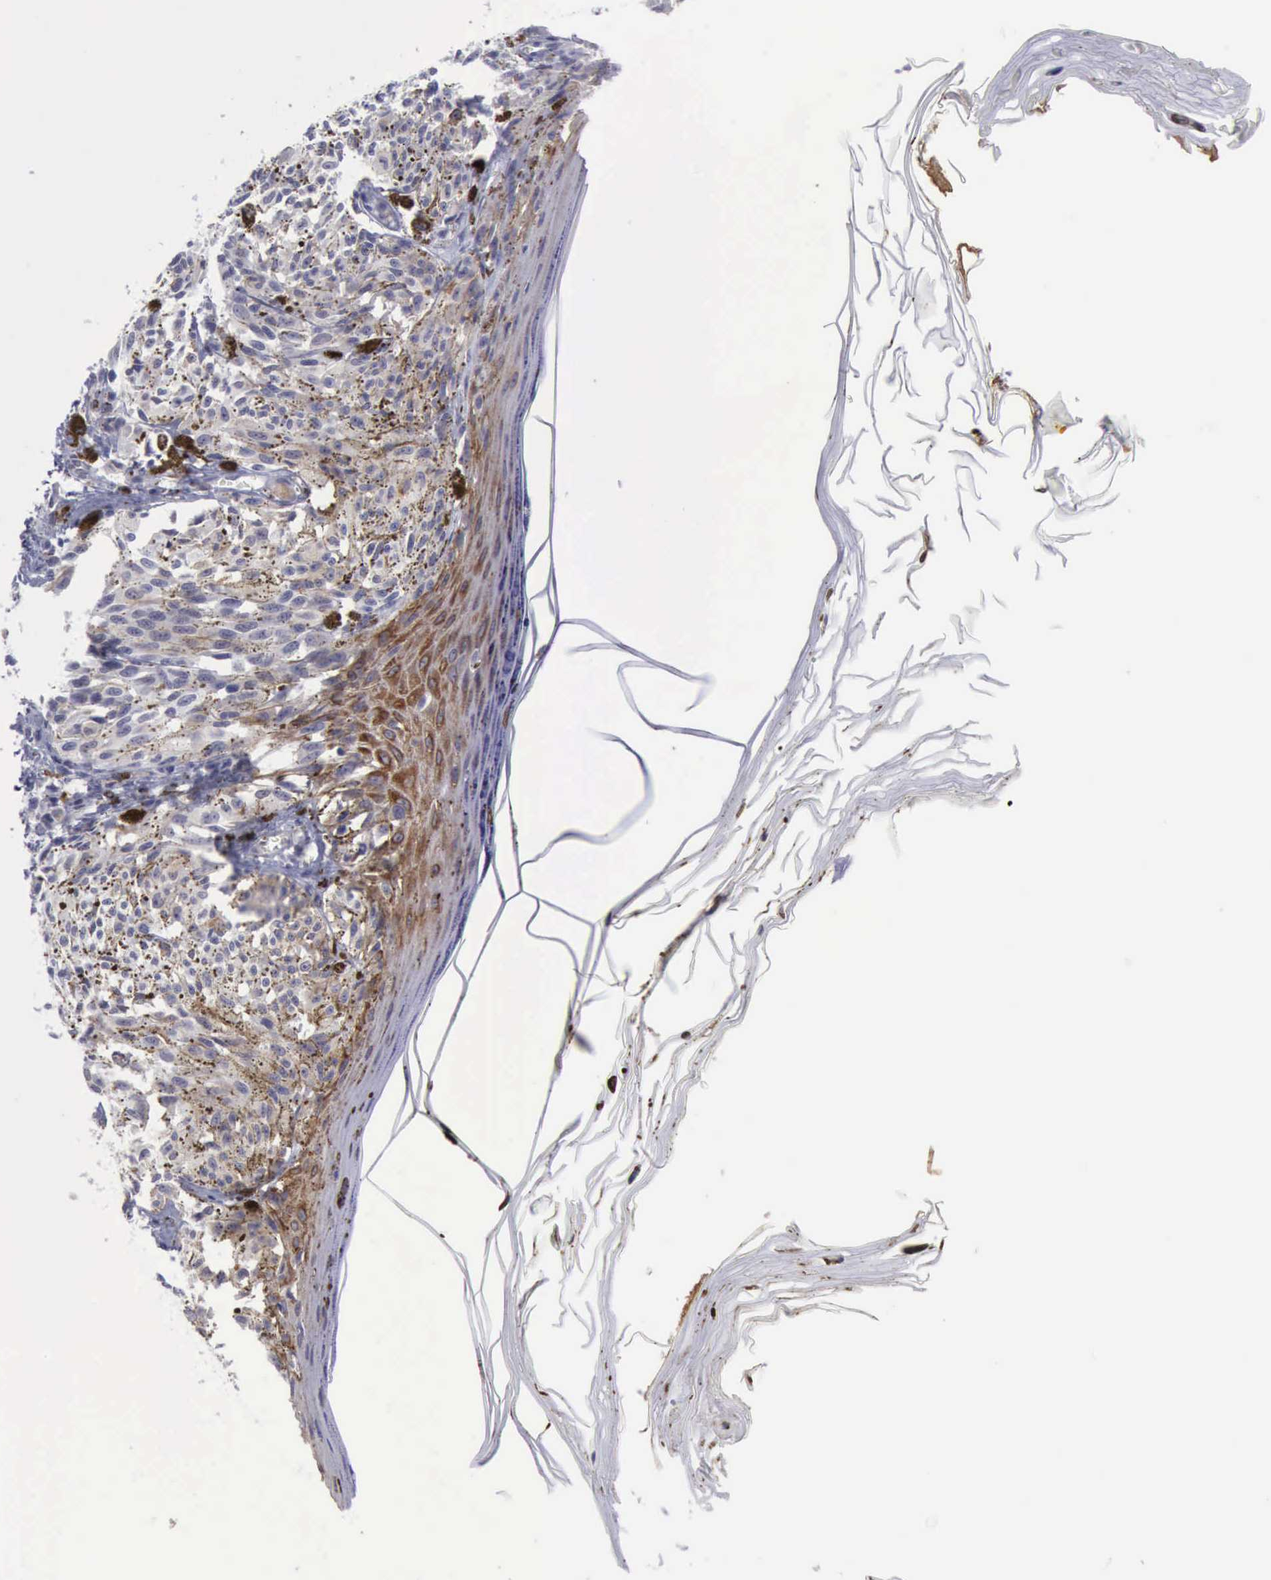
{"staining": {"intensity": "negative", "quantity": "none", "location": "none"}, "tissue": "melanoma", "cell_type": "Tumor cells", "image_type": "cancer", "snomed": [{"axis": "morphology", "description": "Malignant melanoma, NOS"}, {"axis": "topography", "description": "Skin"}], "caption": "The histopathology image exhibits no significant expression in tumor cells of melanoma.", "gene": "TFRC", "patient": {"sex": "female", "age": 72}}